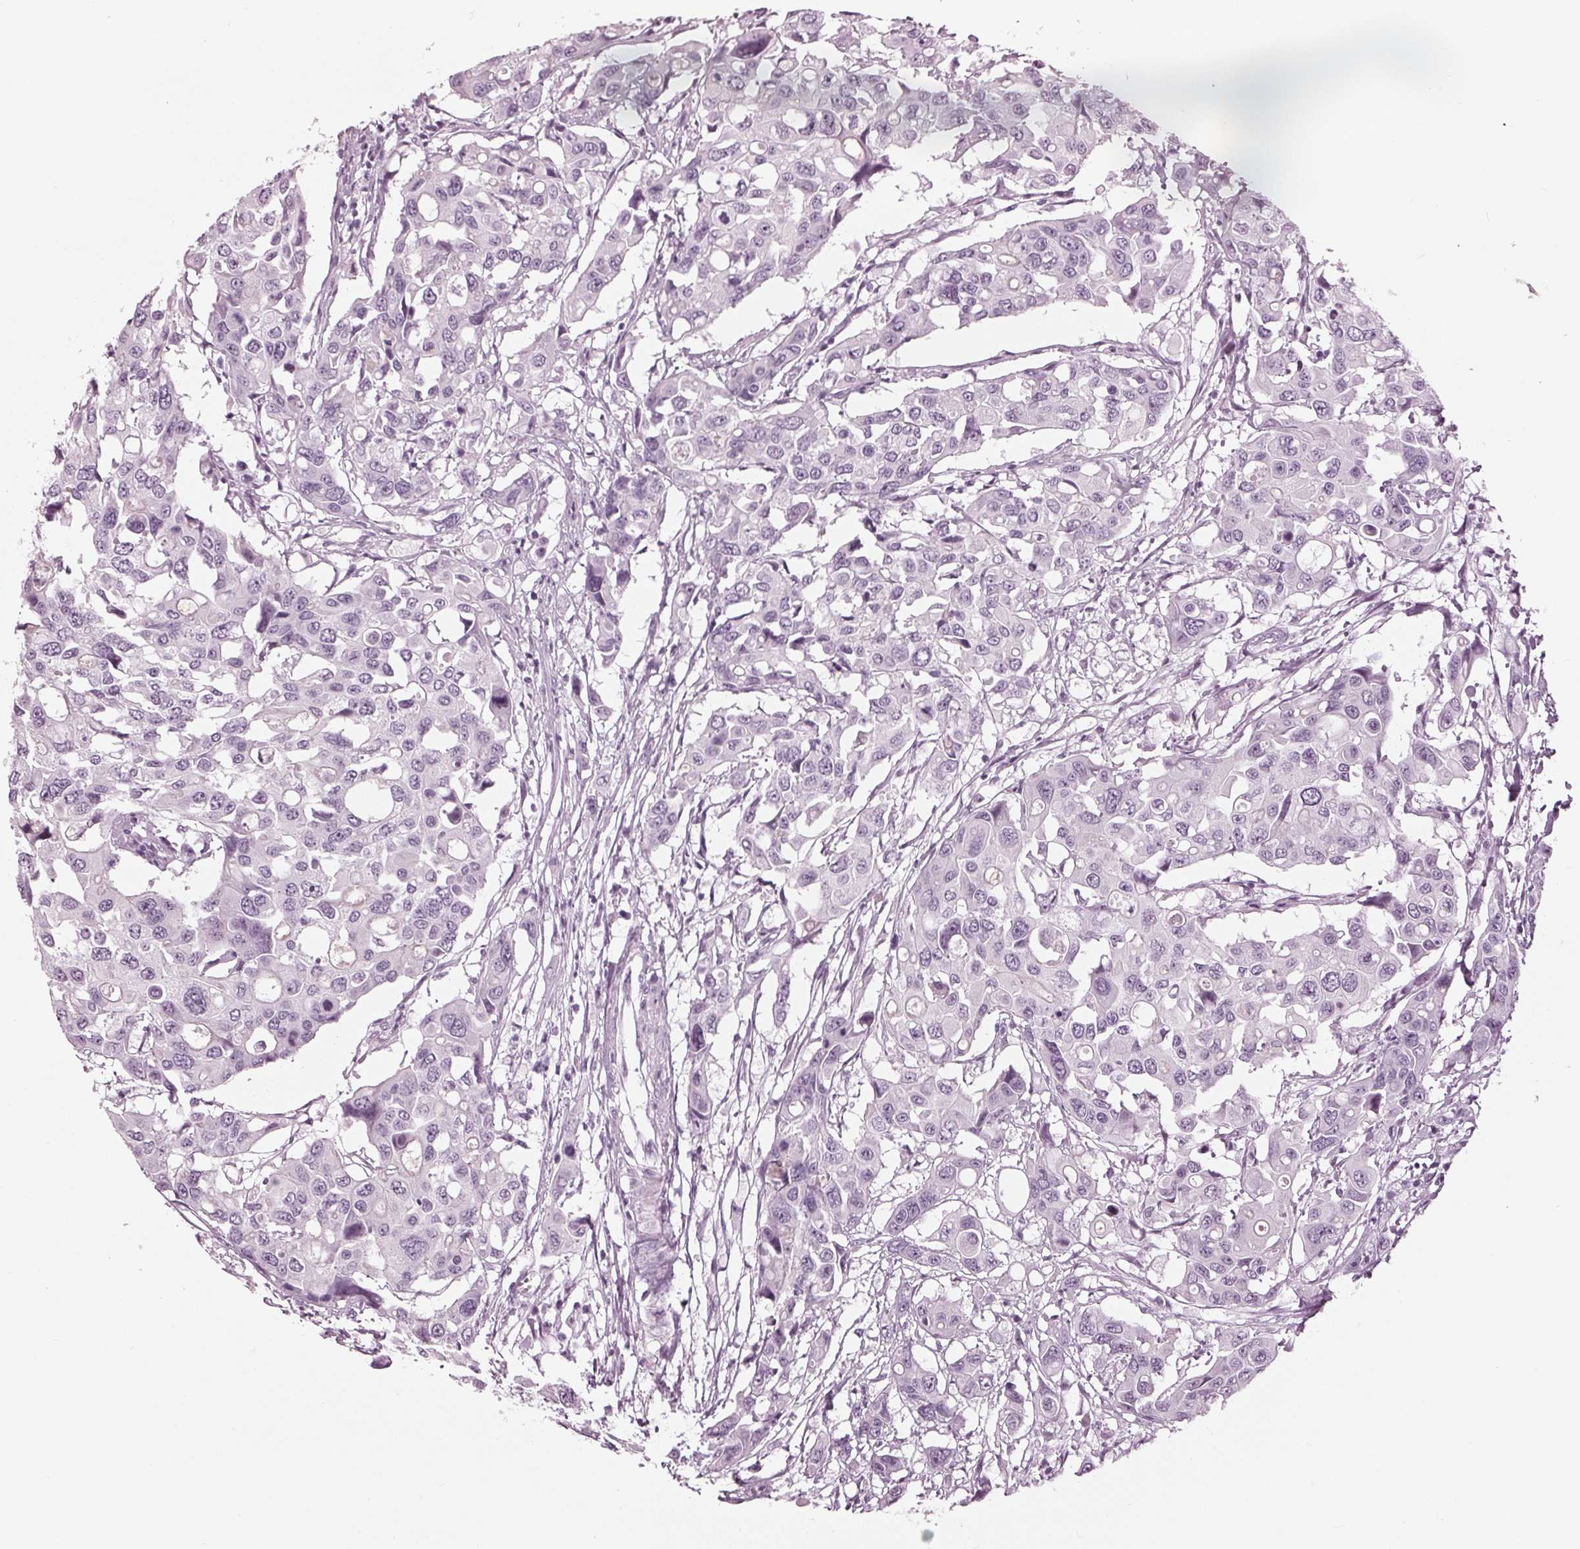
{"staining": {"intensity": "negative", "quantity": "none", "location": "none"}, "tissue": "colorectal cancer", "cell_type": "Tumor cells", "image_type": "cancer", "snomed": [{"axis": "morphology", "description": "Adenocarcinoma, NOS"}, {"axis": "topography", "description": "Colon"}], "caption": "A high-resolution micrograph shows IHC staining of colorectal adenocarcinoma, which demonstrates no significant positivity in tumor cells.", "gene": "KRT28", "patient": {"sex": "male", "age": 77}}